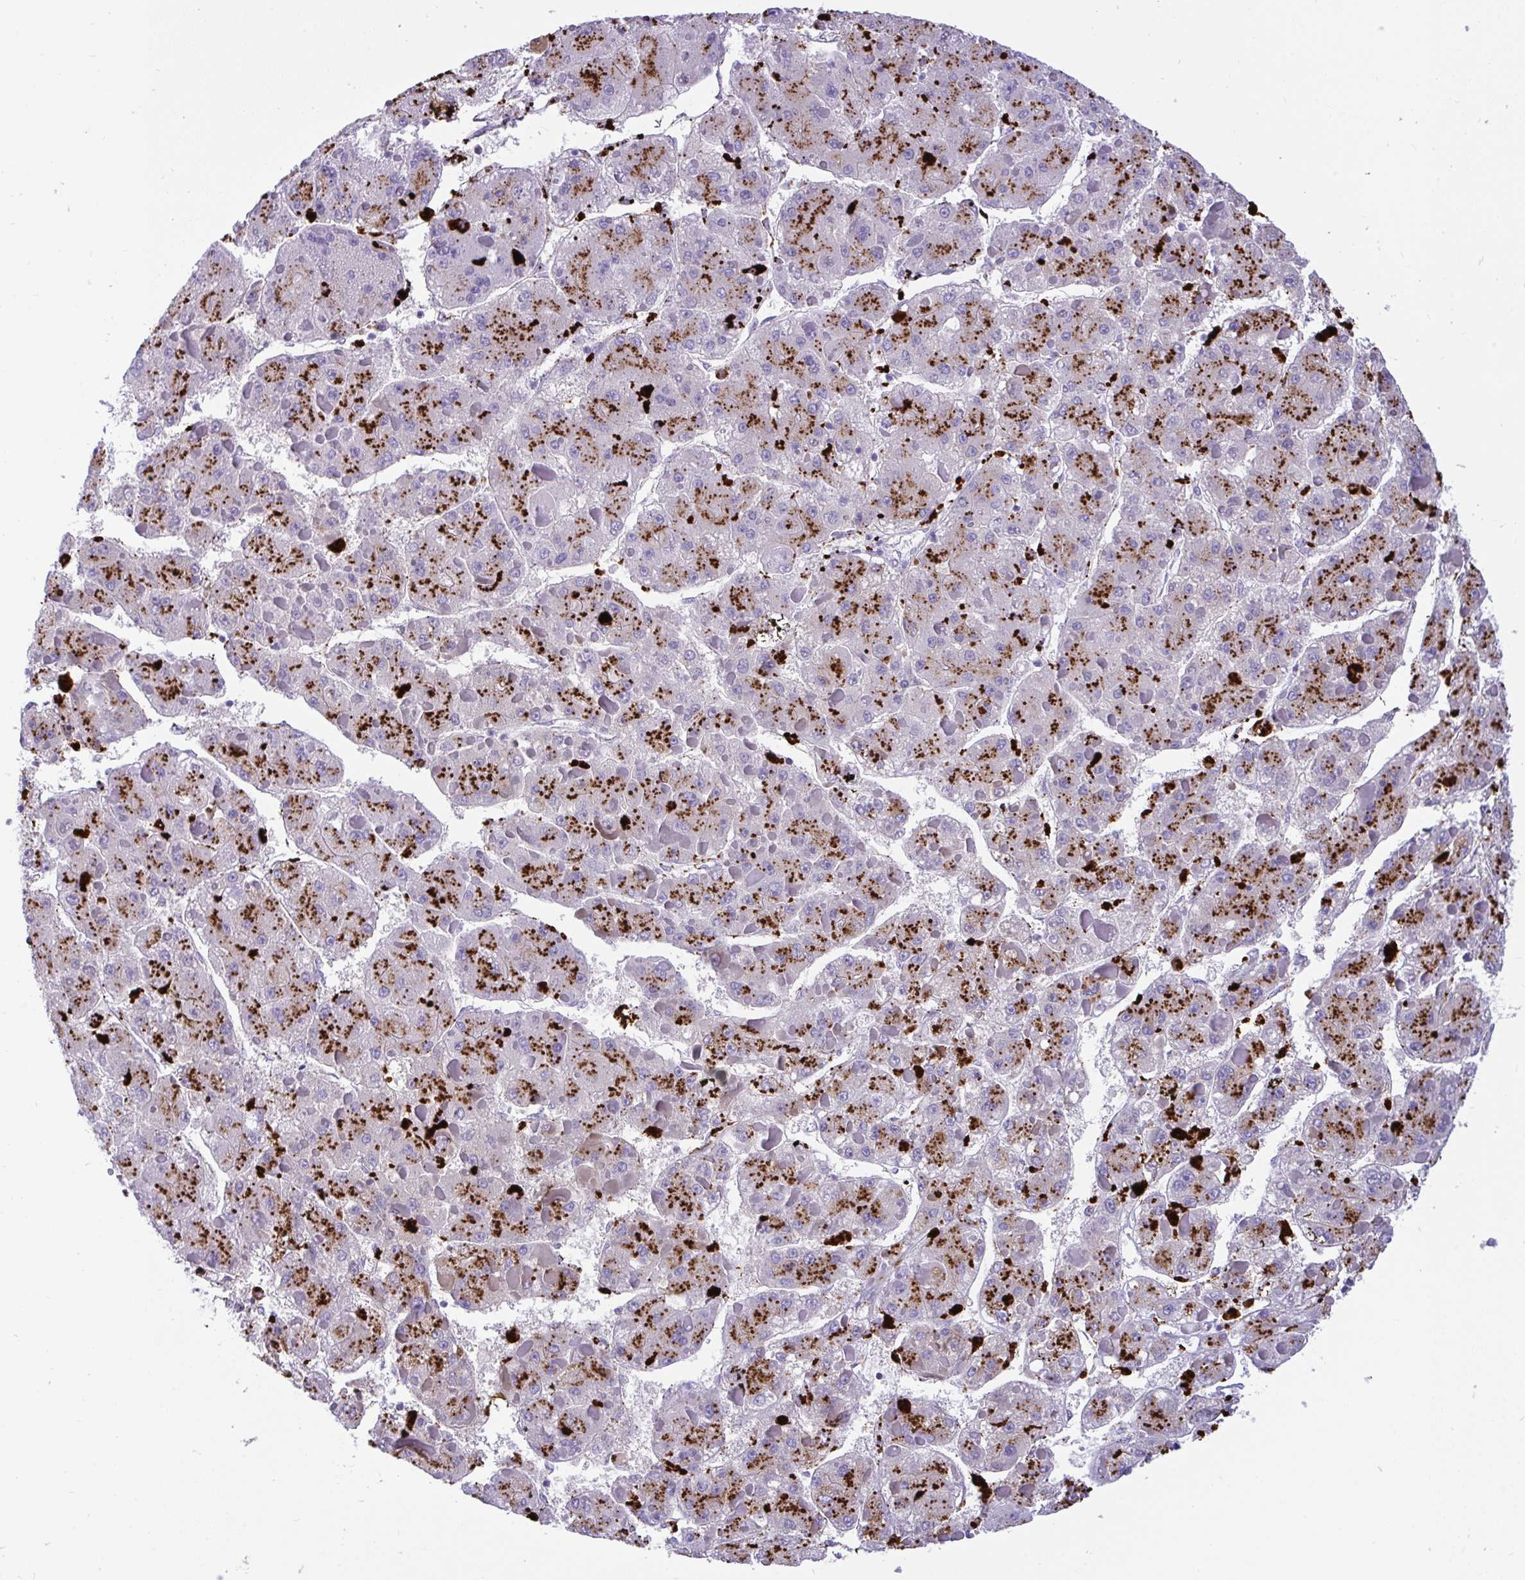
{"staining": {"intensity": "strong", "quantity": "25%-75%", "location": "cytoplasmic/membranous"}, "tissue": "liver cancer", "cell_type": "Tumor cells", "image_type": "cancer", "snomed": [{"axis": "morphology", "description": "Carcinoma, Hepatocellular, NOS"}, {"axis": "topography", "description": "Liver"}], "caption": "A micrograph of hepatocellular carcinoma (liver) stained for a protein demonstrates strong cytoplasmic/membranous brown staining in tumor cells.", "gene": "CPVL", "patient": {"sex": "female", "age": 73}}